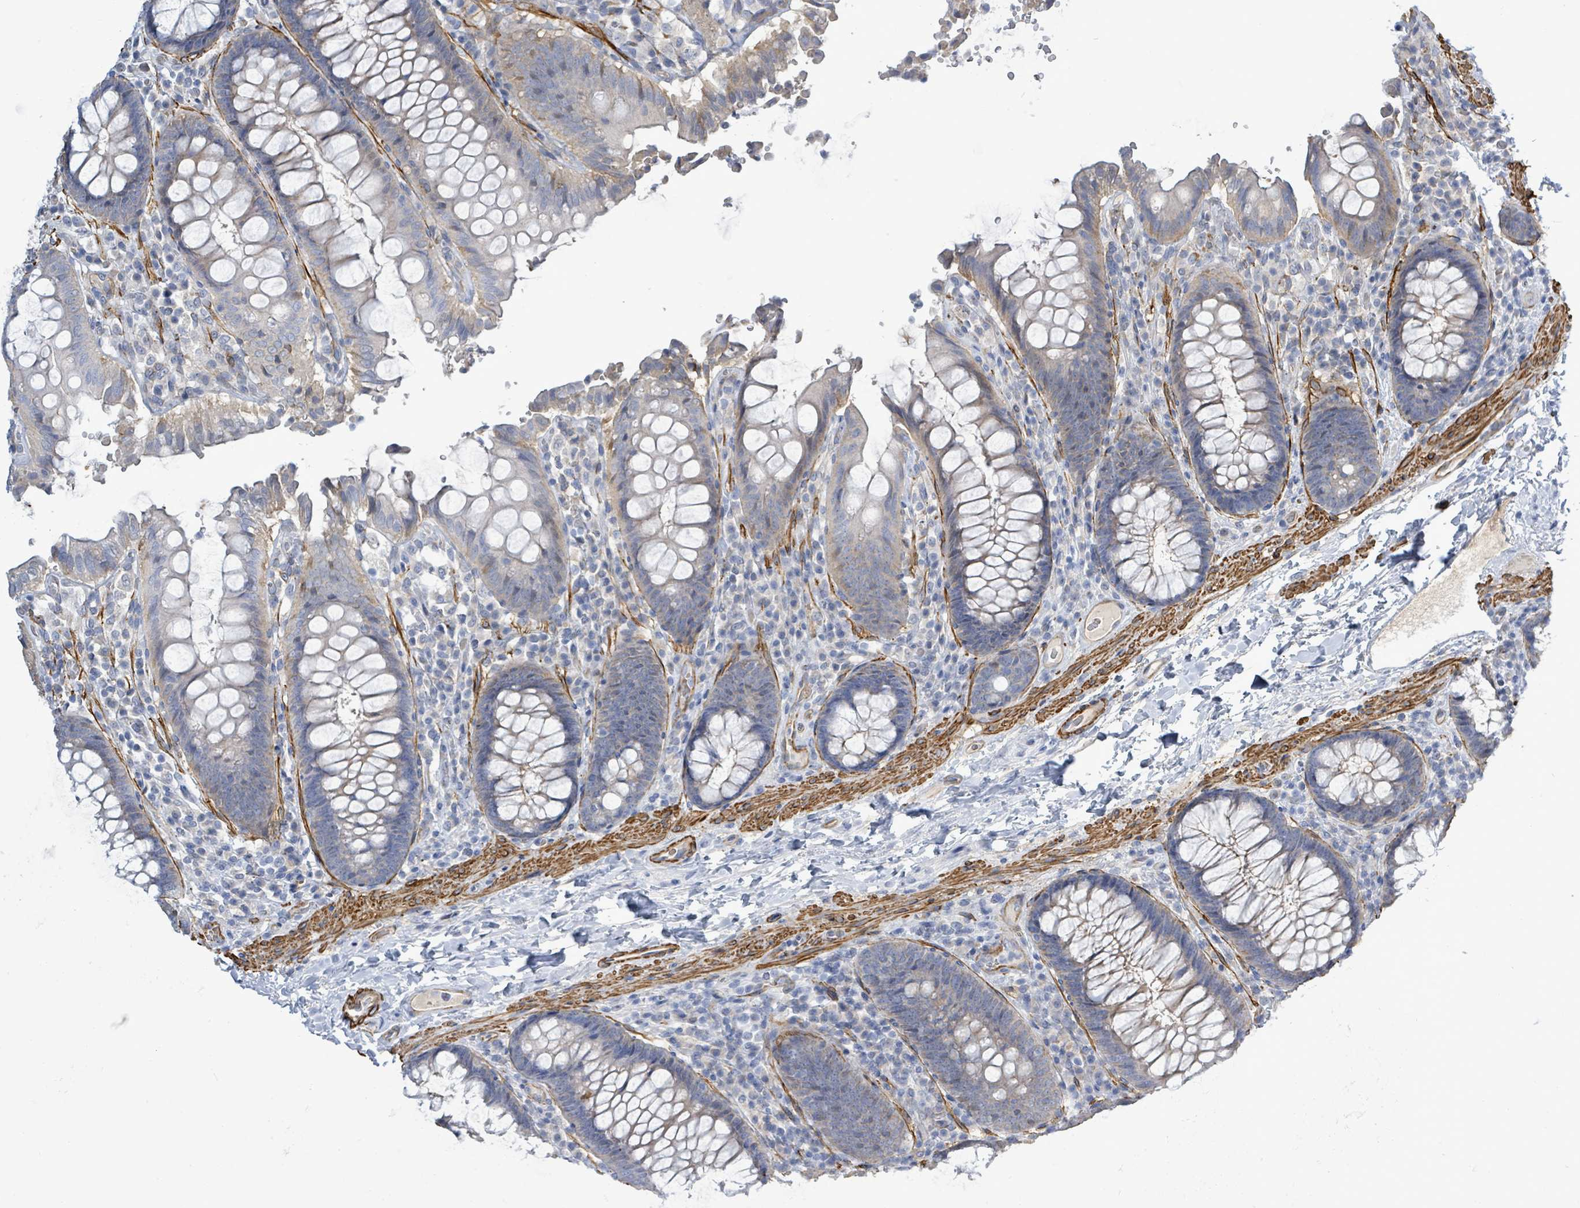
{"staining": {"intensity": "weak", "quantity": ">75%", "location": "cytoplasmic/membranous"}, "tissue": "colon", "cell_type": "Endothelial cells", "image_type": "normal", "snomed": [{"axis": "morphology", "description": "Normal tissue, NOS"}, {"axis": "topography", "description": "Colon"}], "caption": "A micrograph of colon stained for a protein reveals weak cytoplasmic/membranous brown staining in endothelial cells.", "gene": "DMRTC1B", "patient": {"sex": "male", "age": 84}}